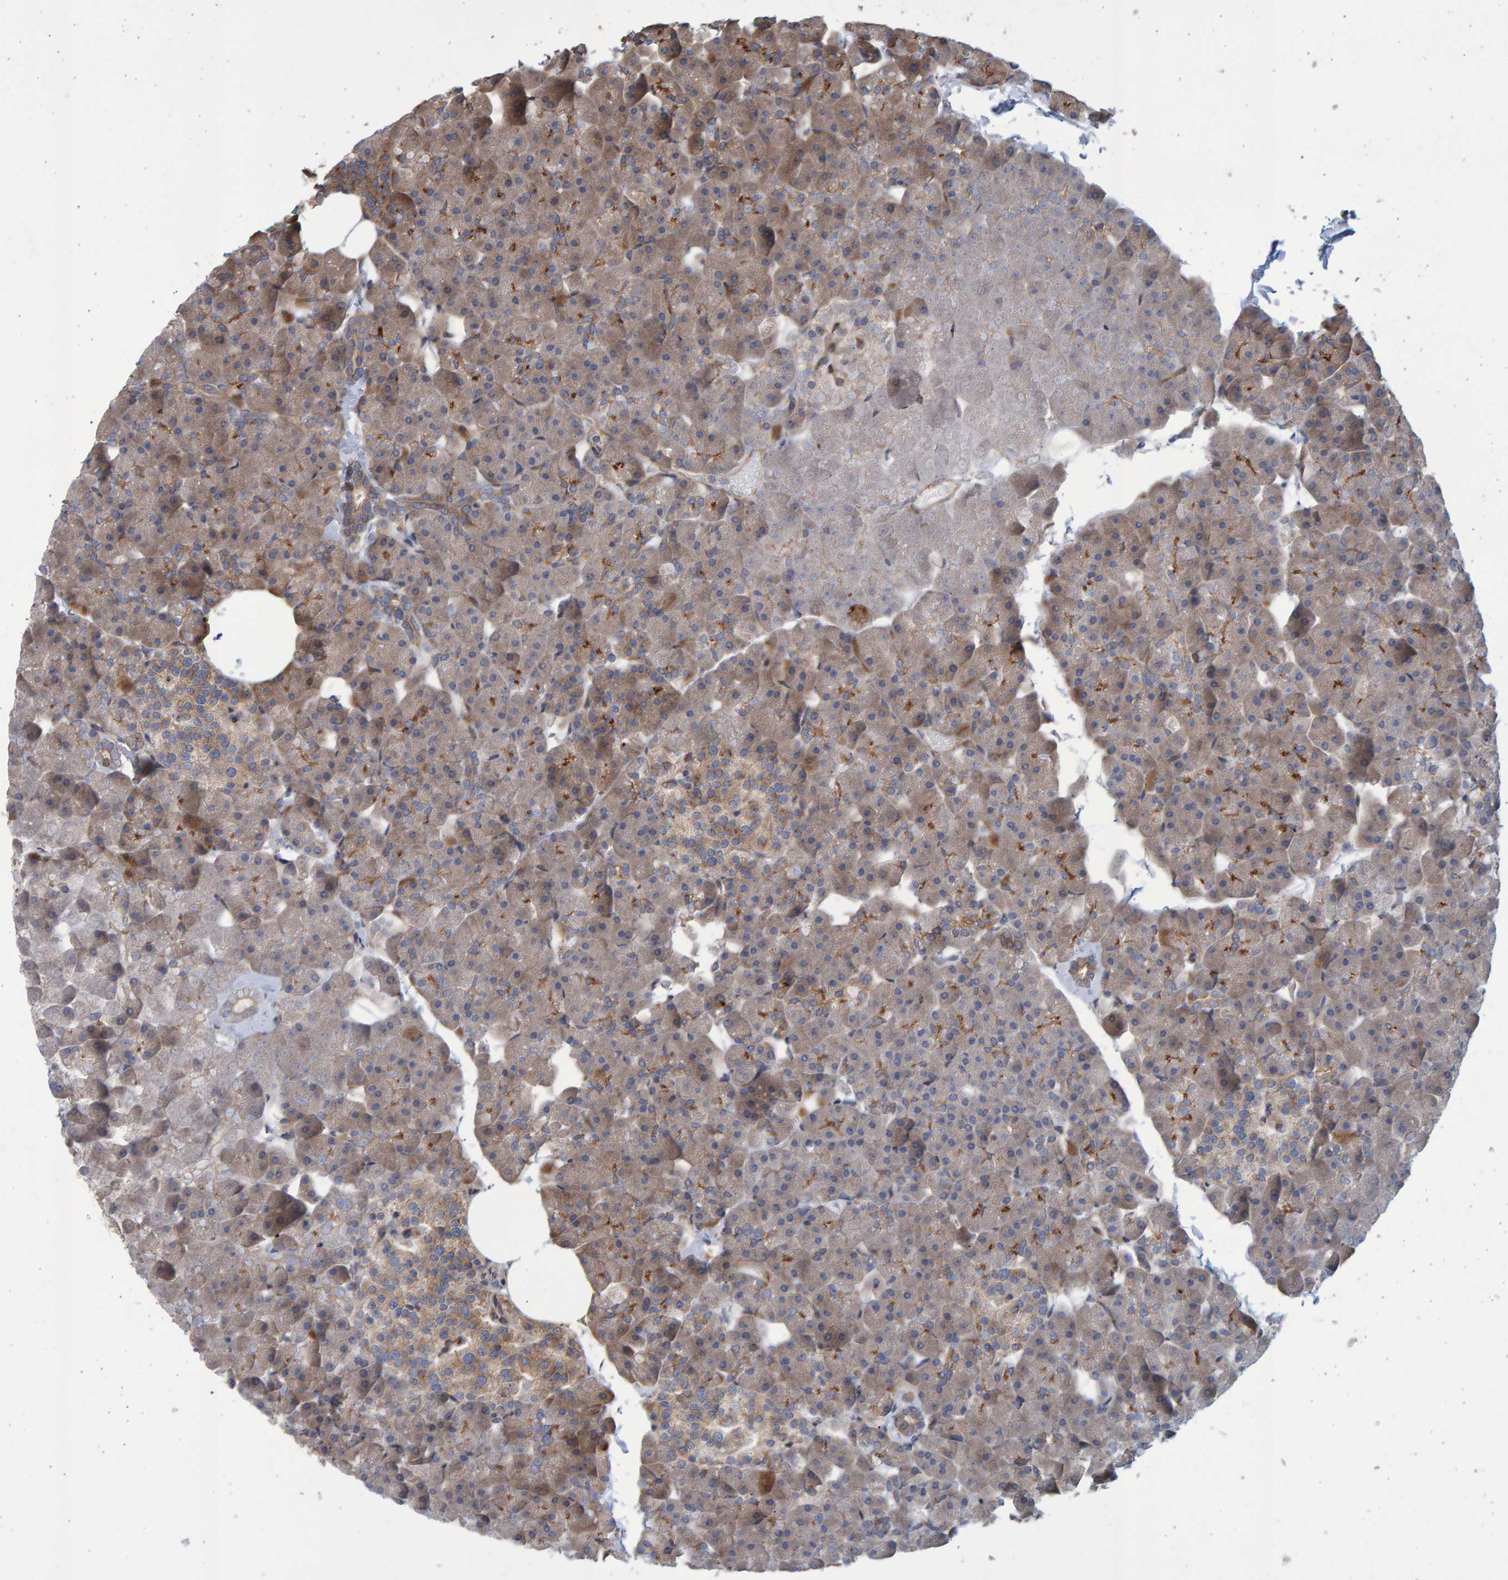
{"staining": {"intensity": "strong", "quantity": ">75%", "location": "cytoplasmic/membranous"}, "tissue": "pancreas", "cell_type": "Exocrine glandular cells", "image_type": "normal", "snomed": [{"axis": "morphology", "description": "Normal tissue, NOS"}, {"axis": "topography", "description": "Pancreas"}], "caption": "Protein analysis of benign pancreas shows strong cytoplasmic/membranous staining in approximately >75% of exocrine glandular cells.", "gene": "LRBA", "patient": {"sex": "male", "age": 35}}